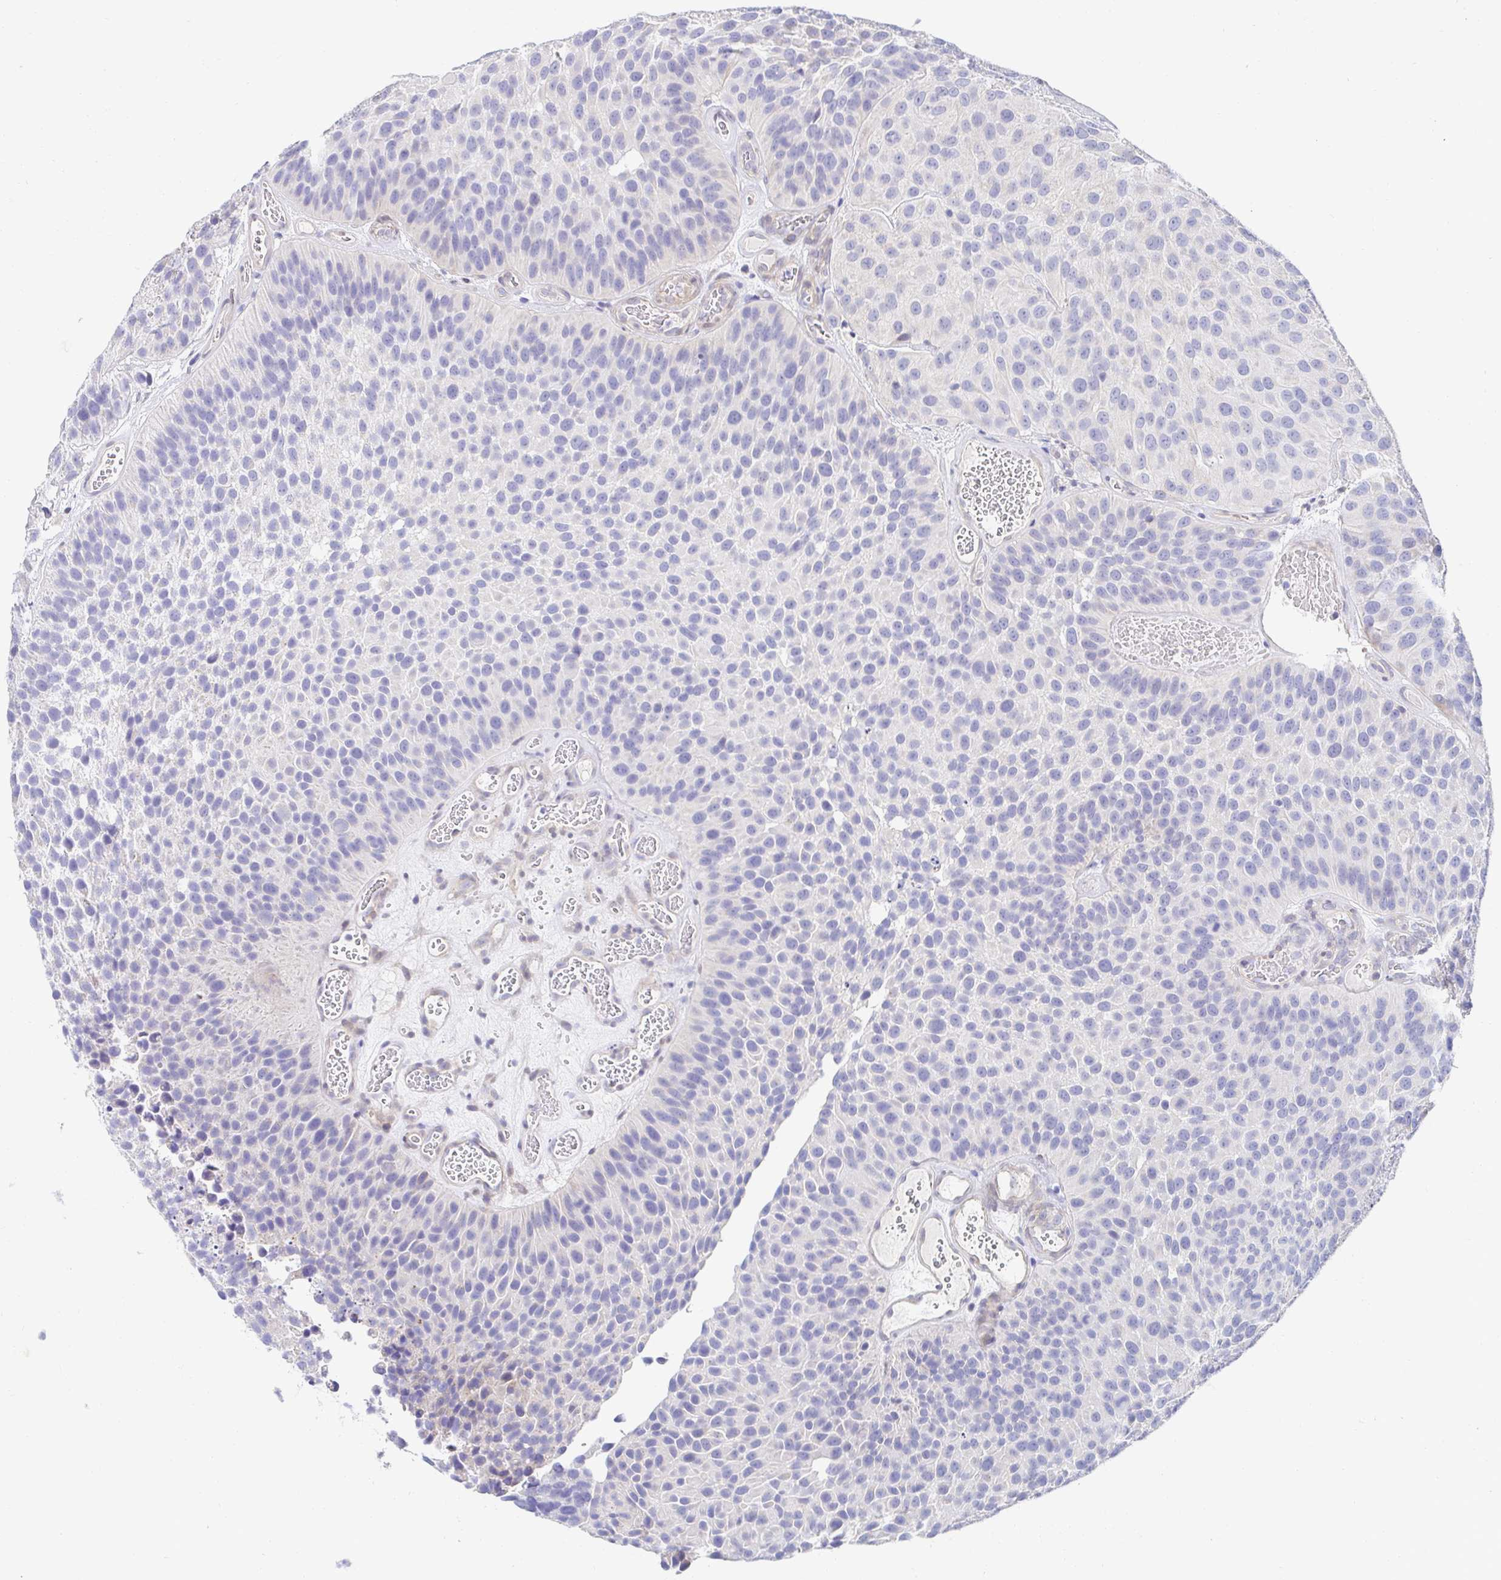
{"staining": {"intensity": "negative", "quantity": "none", "location": "none"}, "tissue": "urothelial cancer", "cell_type": "Tumor cells", "image_type": "cancer", "snomed": [{"axis": "morphology", "description": "Urothelial carcinoma, Low grade"}, {"axis": "topography", "description": "Urinary bladder"}], "caption": "Tumor cells are negative for protein expression in human urothelial cancer. (Immunohistochemistry (ihc), brightfield microscopy, high magnification).", "gene": "AKAP14", "patient": {"sex": "male", "age": 76}}